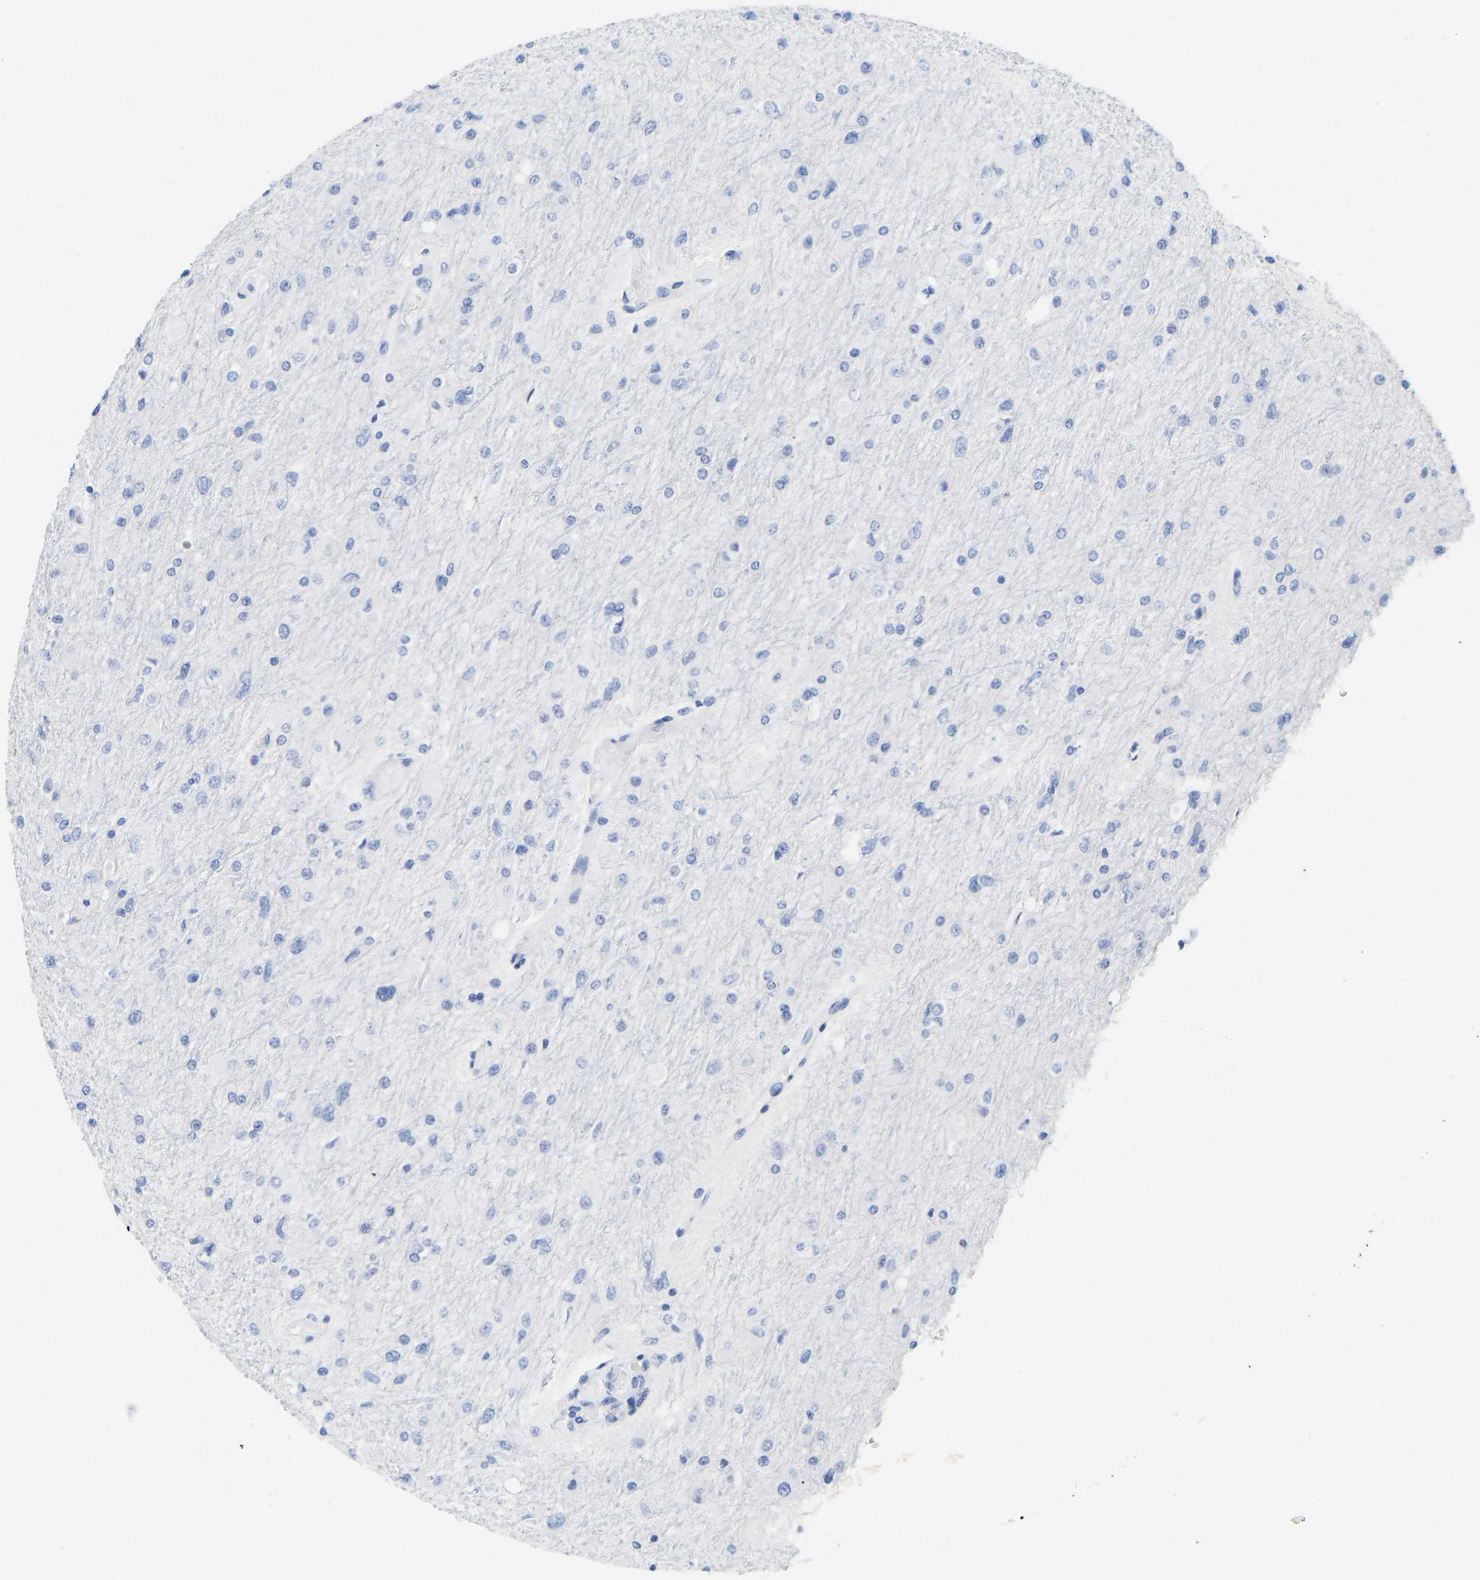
{"staining": {"intensity": "negative", "quantity": "none", "location": "none"}, "tissue": "glioma", "cell_type": "Tumor cells", "image_type": "cancer", "snomed": [{"axis": "morphology", "description": "Glioma, malignant, High grade"}, {"axis": "topography", "description": "Cerebral cortex"}], "caption": "The image demonstrates no staining of tumor cells in glioma.", "gene": "TCF7", "patient": {"sex": "female", "age": 36}}